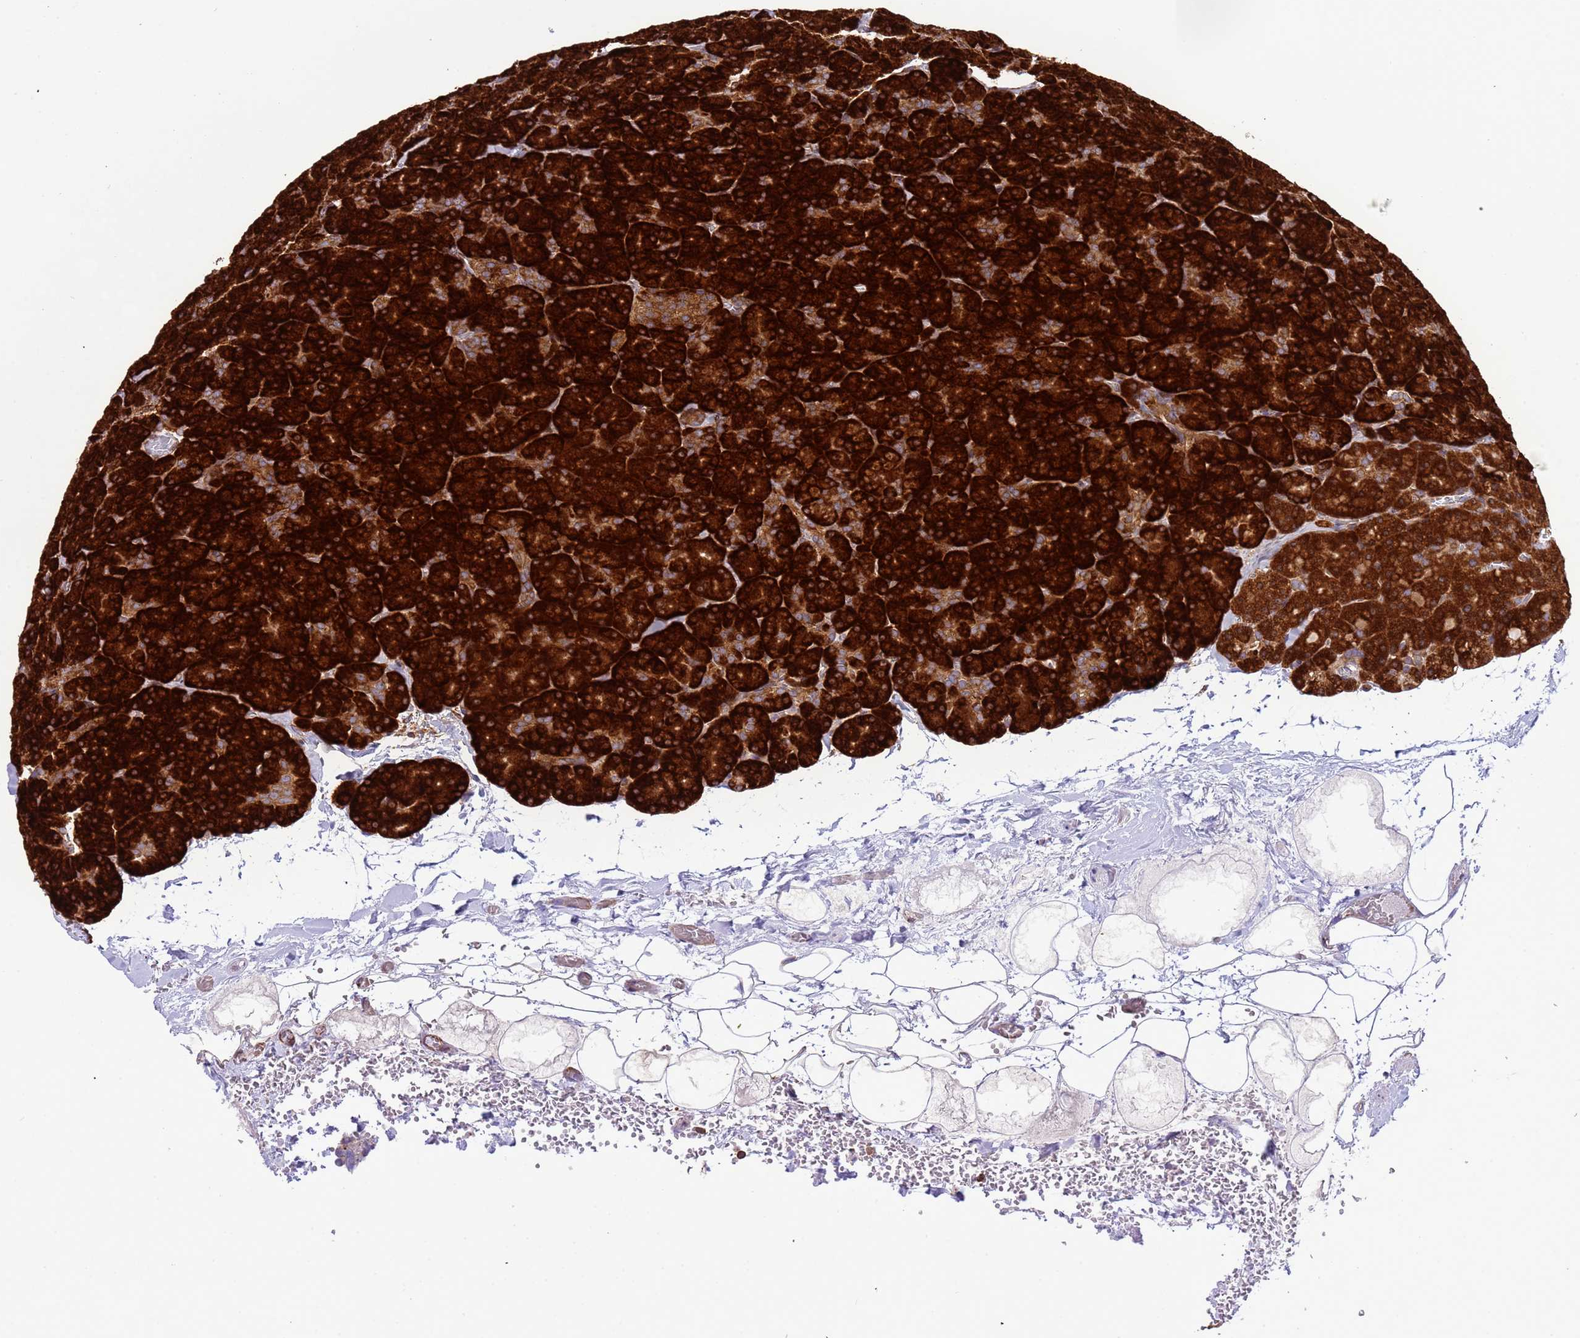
{"staining": {"intensity": "strong", "quantity": ">75%", "location": "cytoplasmic/membranous"}, "tissue": "pancreas", "cell_type": "Exocrine glandular cells", "image_type": "normal", "snomed": [{"axis": "morphology", "description": "Normal tissue, NOS"}, {"axis": "morphology", "description": "Carcinoid, malignant, NOS"}, {"axis": "topography", "description": "Pancreas"}], "caption": "DAB (3,3'-diaminobenzidine) immunohistochemical staining of normal pancreas exhibits strong cytoplasmic/membranous protein positivity in approximately >75% of exocrine glandular cells.", "gene": "RPL36", "patient": {"sex": "female", "age": 35}}